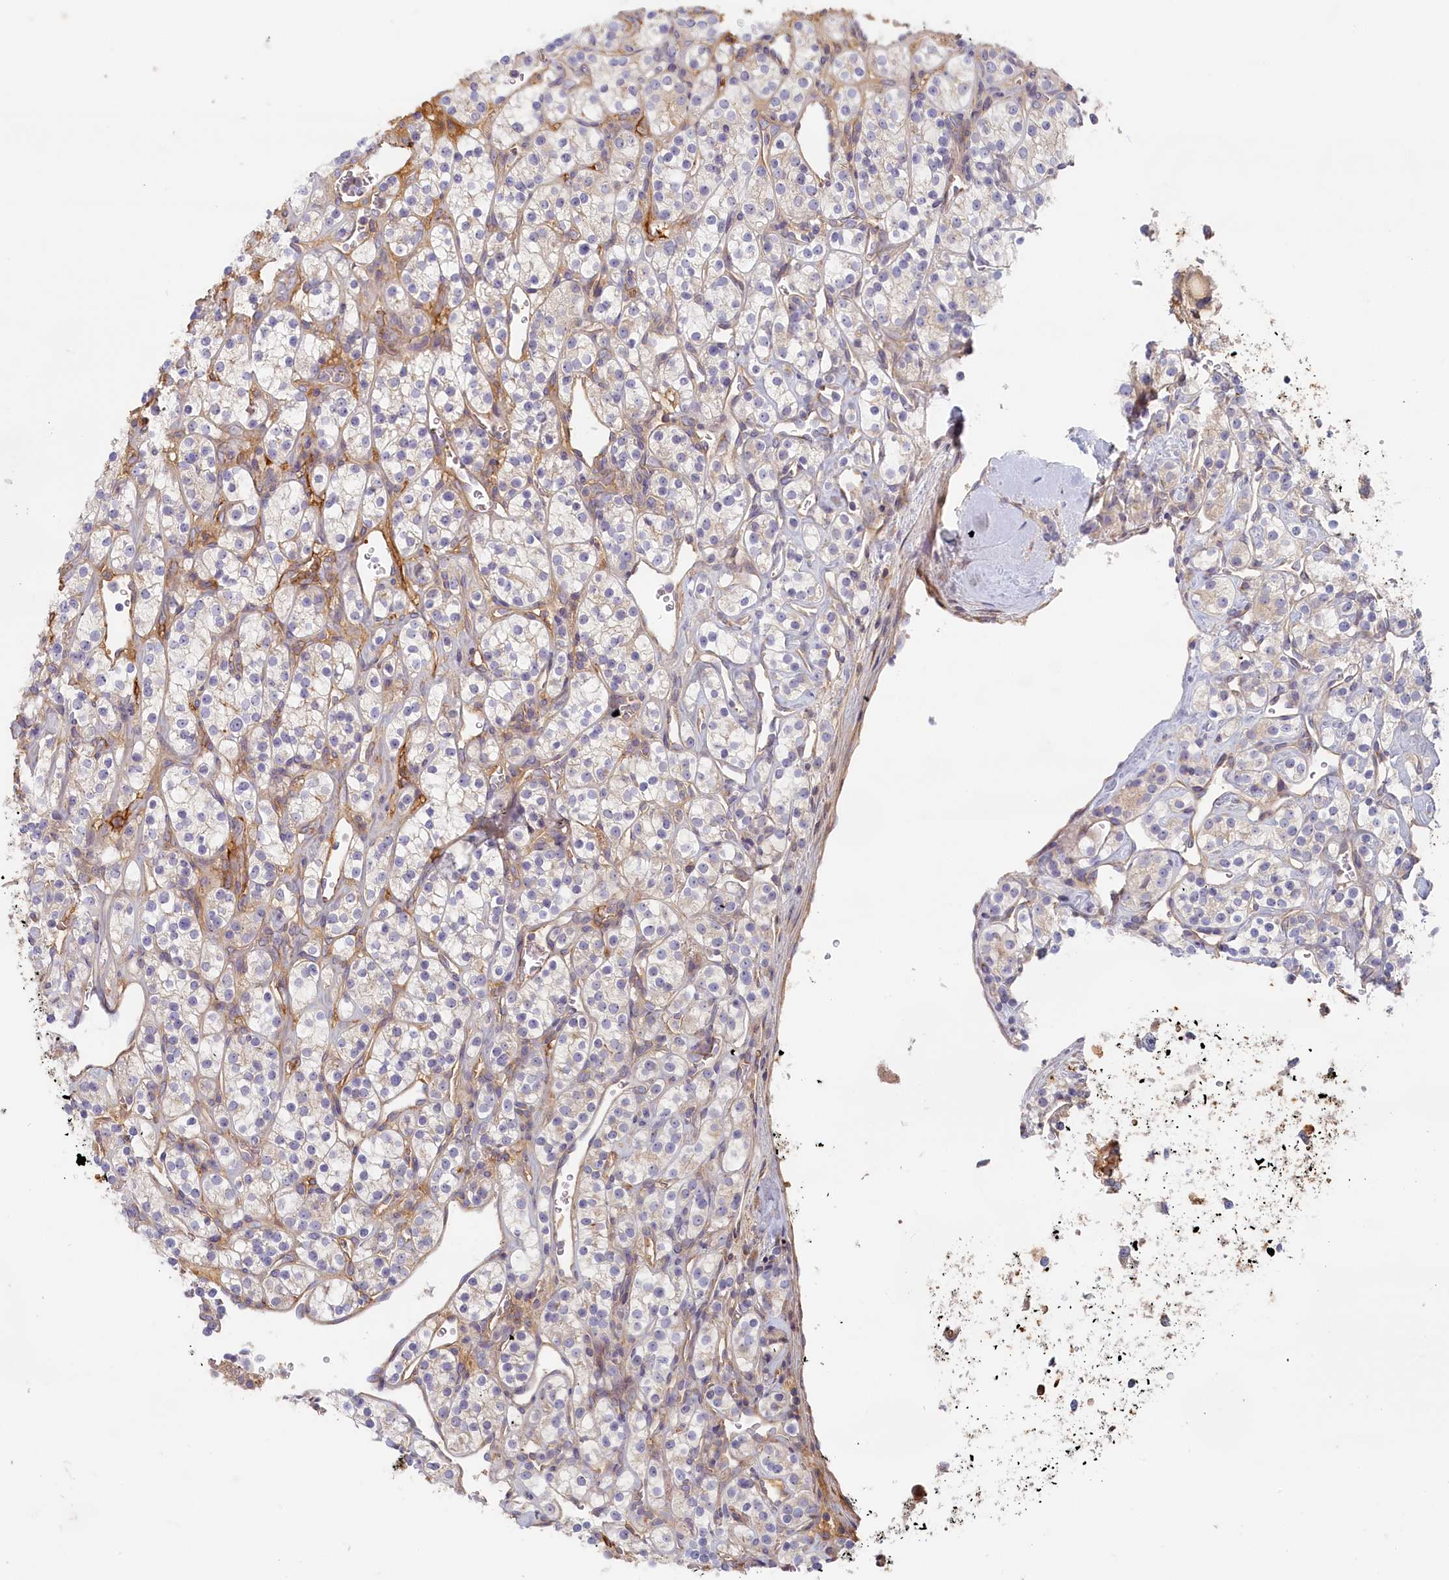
{"staining": {"intensity": "negative", "quantity": "none", "location": "none"}, "tissue": "renal cancer", "cell_type": "Tumor cells", "image_type": "cancer", "snomed": [{"axis": "morphology", "description": "Adenocarcinoma, NOS"}, {"axis": "topography", "description": "Kidney"}], "caption": "A micrograph of renal cancer (adenocarcinoma) stained for a protein displays no brown staining in tumor cells.", "gene": "STX16", "patient": {"sex": "male", "age": 77}}